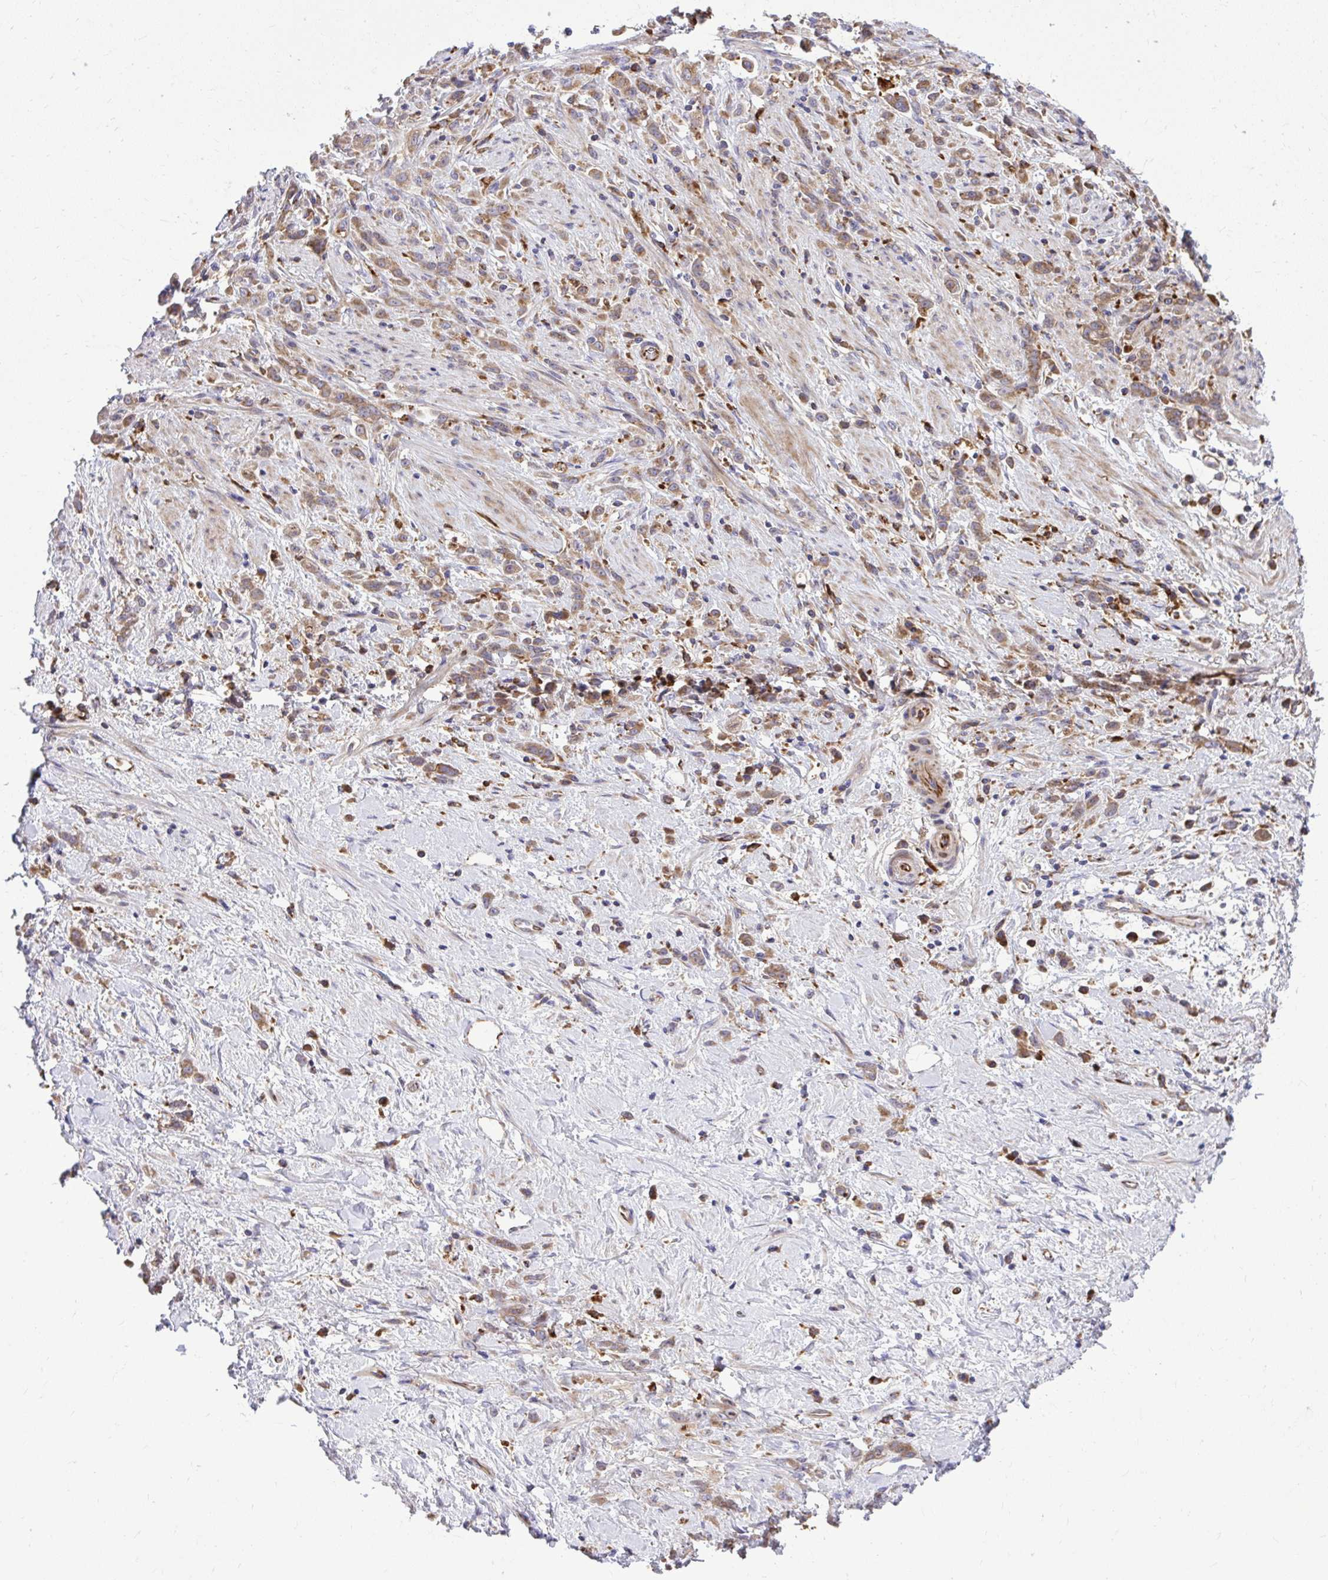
{"staining": {"intensity": "weak", "quantity": ">75%", "location": "cytoplasmic/membranous"}, "tissue": "stomach cancer", "cell_type": "Tumor cells", "image_type": "cancer", "snomed": [{"axis": "morphology", "description": "Adenocarcinoma, NOS"}, {"axis": "topography", "description": "Stomach"}], "caption": "IHC (DAB) staining of human stomach cancer reveals weak cytoplasmic/membranous protein staining in about >75% of tumor cells.", "gene": "PAIP2", "patient": {"sex": "female", "age": 60}}